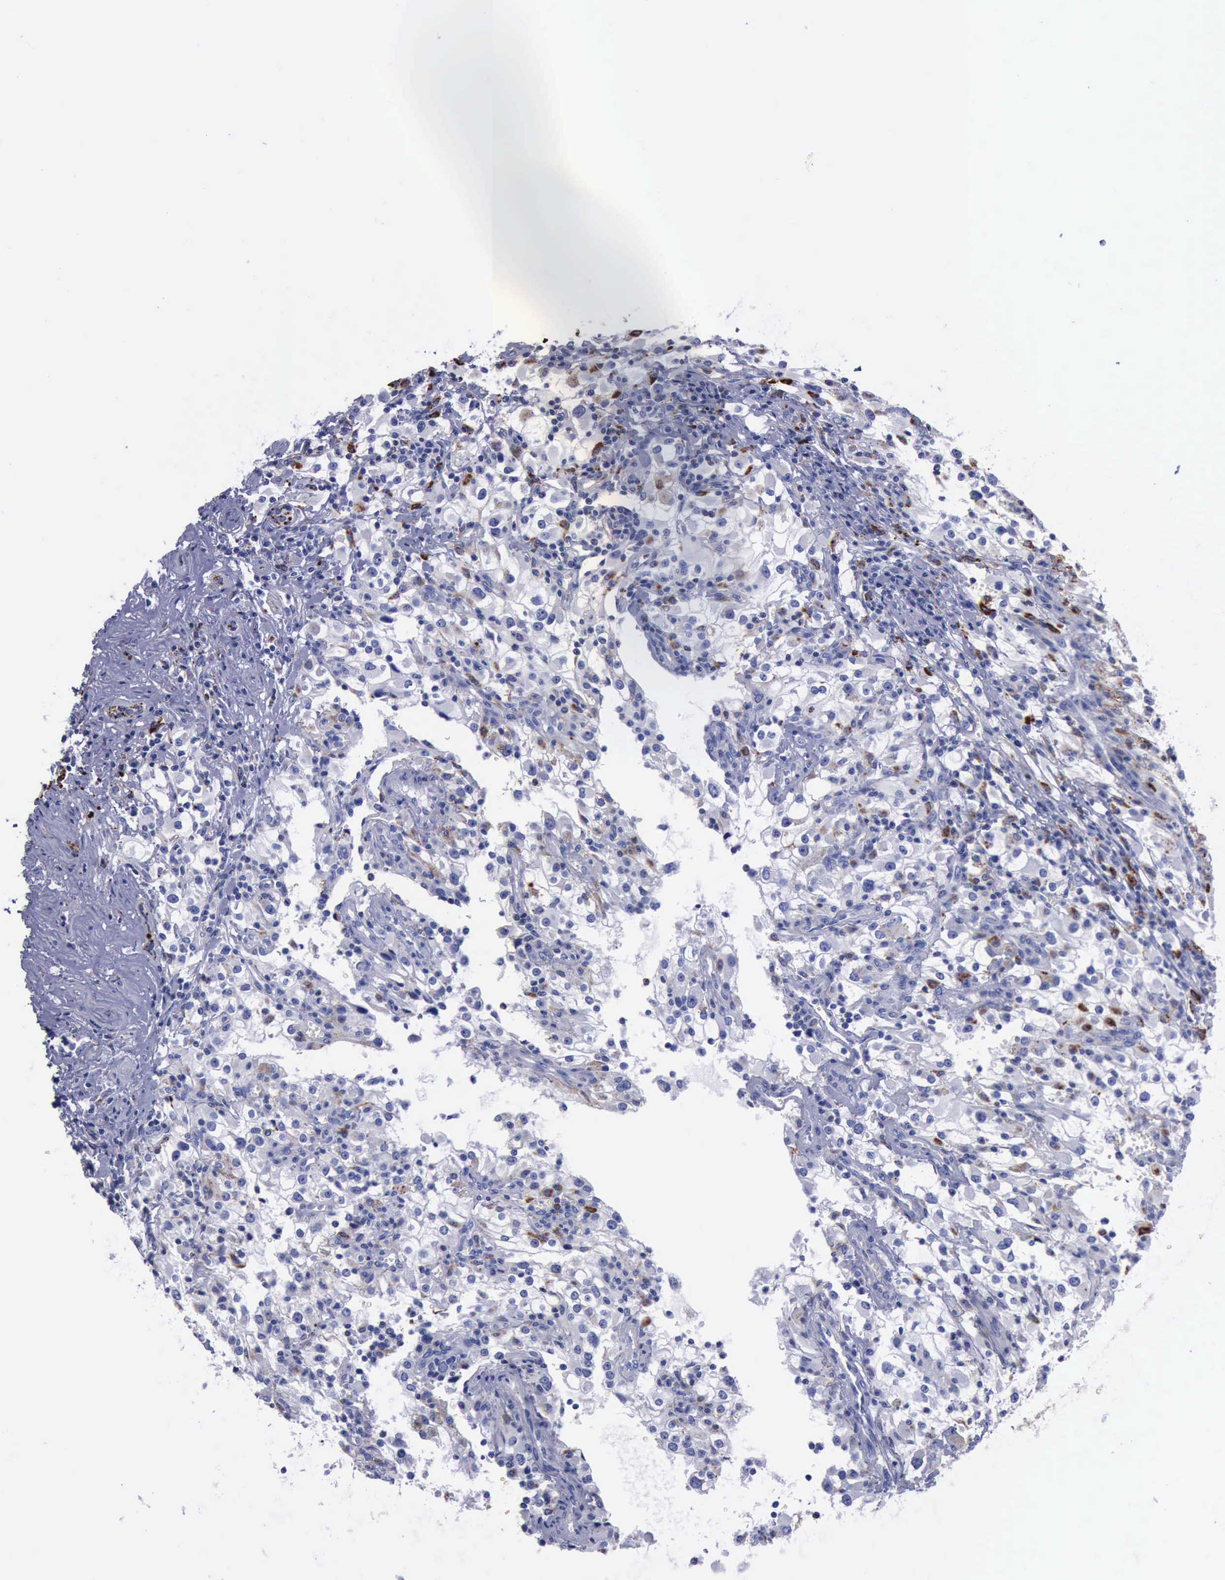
{"staining": {"intensity": "weak", "quantity": "<25%", "location": "cytoplasmic/membranous"}, "tissue": "renal cancer", "cell_type": "Tumor cells", "image_type": "cancer", "snomed": [{"axis": "morphology", "description": "Adenocarcinoma, NOS"}, {"axis": "topography", "description": "Kidney"}], "caption": "Tumor cells are negative for protein expression in human renal cancer.", "gene": "CTSD", "patient": {"sex": "female", "age": 52}}